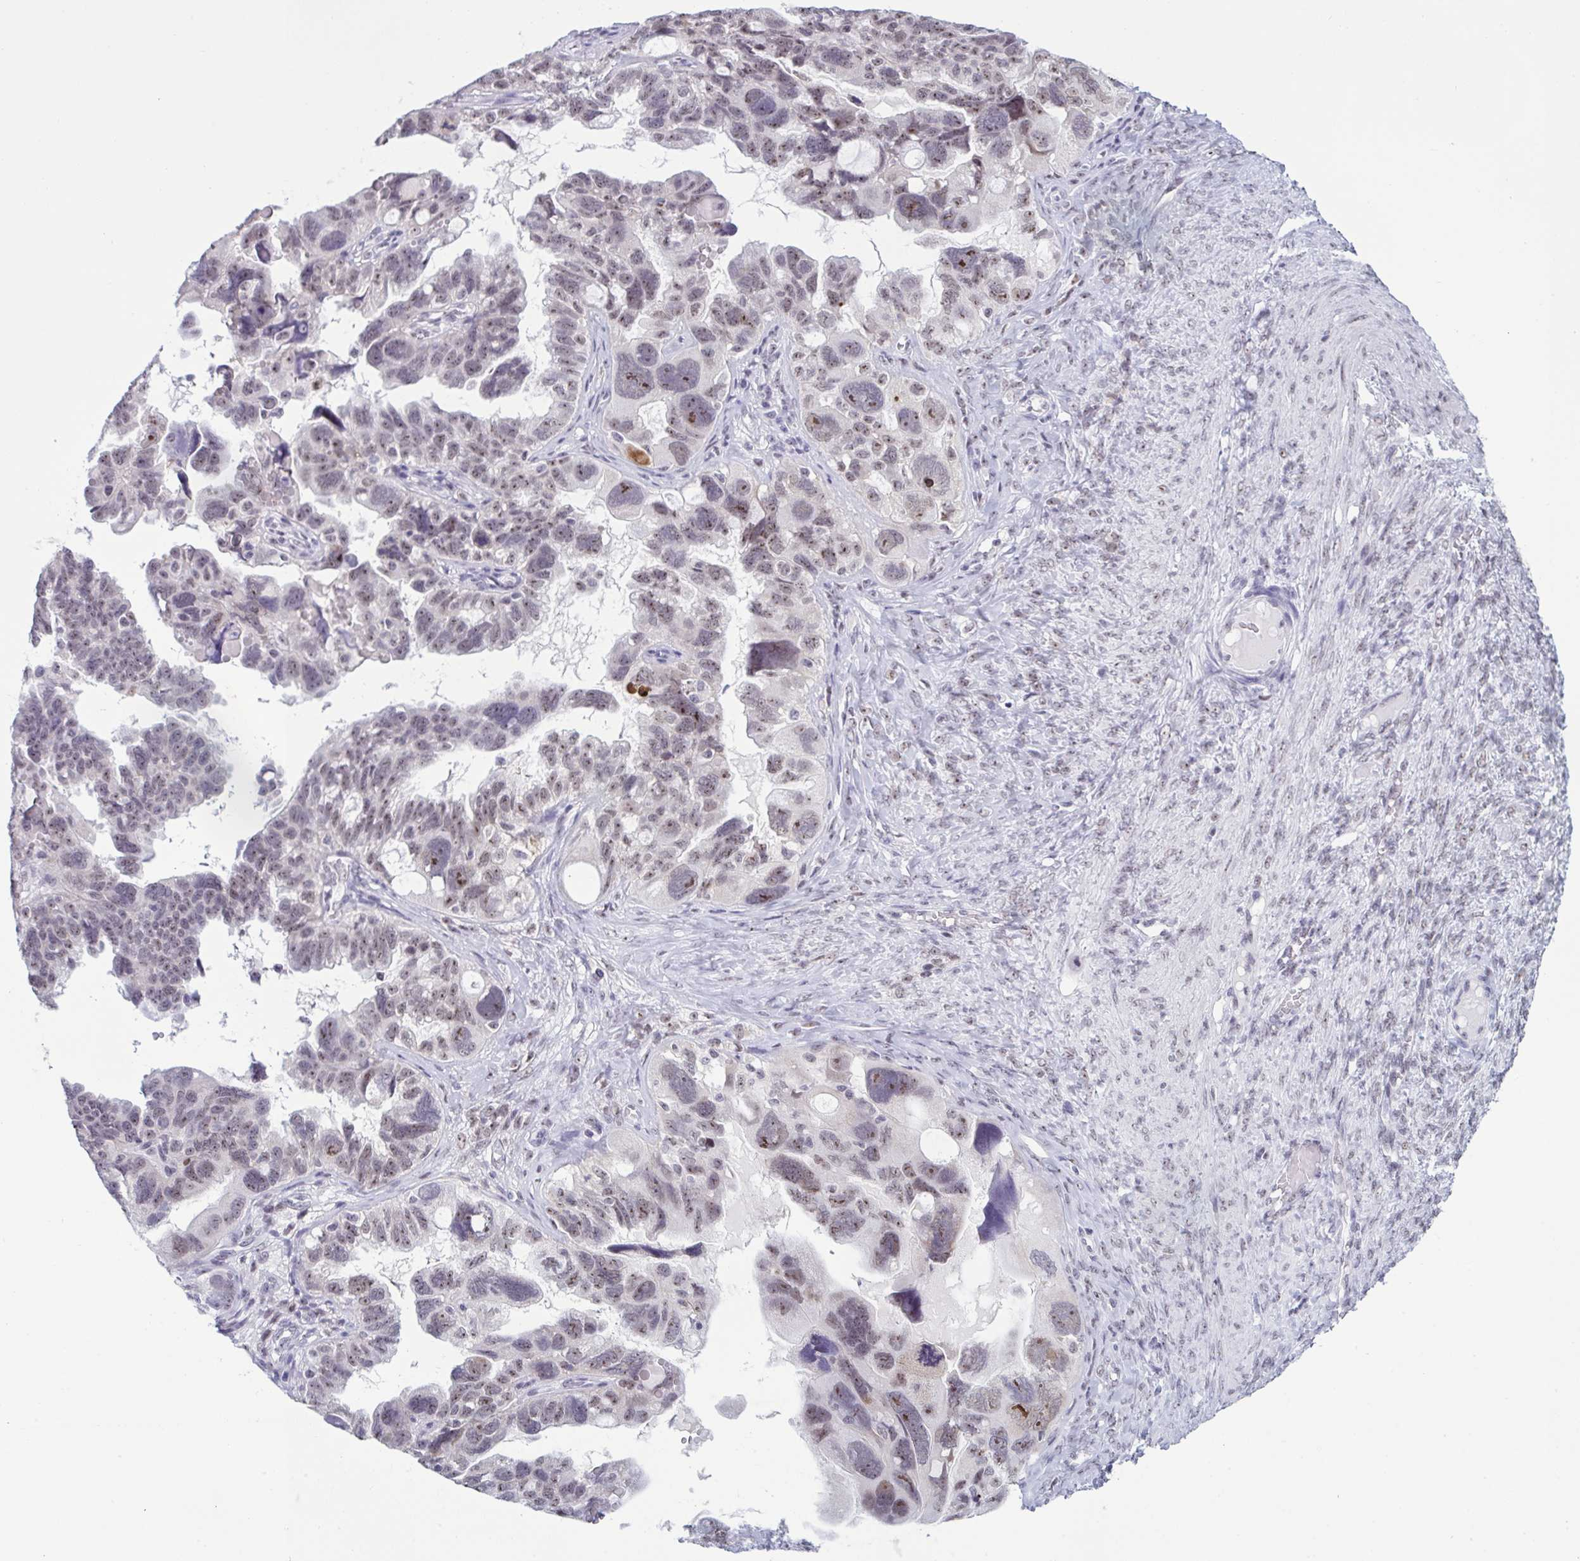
{"staining": {"intensity": "weak", "quantity": ">75%", "location": "nuclear"}, "tissue": "ovarian cancer", "cell_type": "Tumor cells", "image_type": "cancer", "snomed": [{"axis": "morphology", "description": "Cystadenocarcinoma, serous, NOS"}, {"axis": "topography", "description": "Ovary"}], "caption": "Weak nuclear expression for a protein is identified in approximately >75% of tumor cells of serous cystadenocarcinoma (ovarian) using IHC.", "gene": "TGM6", "patient": {"sex": "female", "age": 60}}